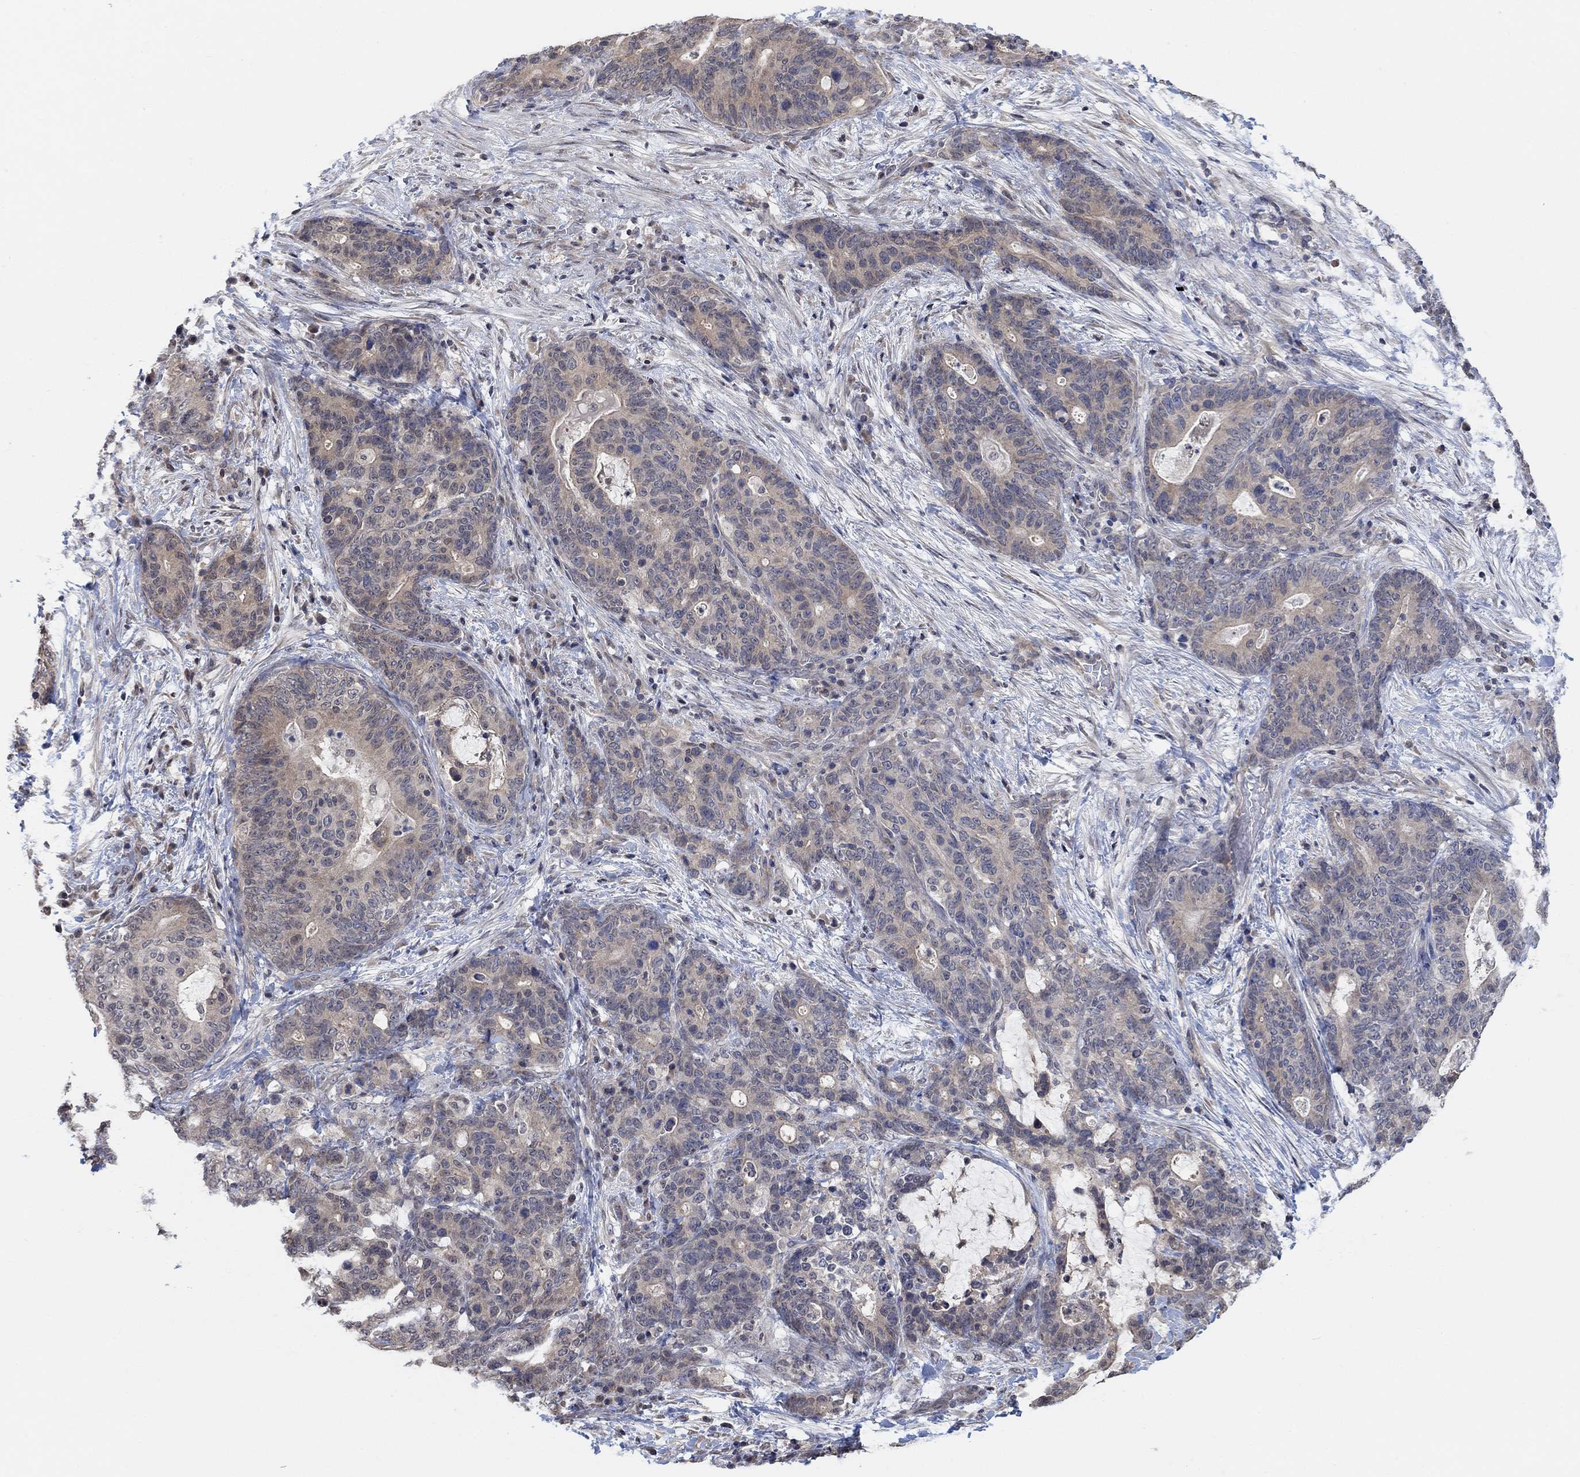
{"staining": {"intensity": "weak", "quantity": "25%-75%", "location": "cytoplasmic/membranous"}, "tissue": "stomach cancer", "cell_type": "Tumor cells", "image_type": "cancer", "snomed": [{"axis": "morphology", "description": "Normal tissue, NOS"}, {"axis": "morphology", "description": "Adenocarcinoma, NOS"}, {"axis": "topography", "description": "Stomach"}], "caption": "Weak cytoplasmic/membranous positivity is seen in approximately 25%-75% of tumor cells in stomach adenocarcinoma. (DAB IHC with brightfield microscopy, high magnification).", "gene": "UNC5B", "patient": {"sex": "female", "age": 64}}